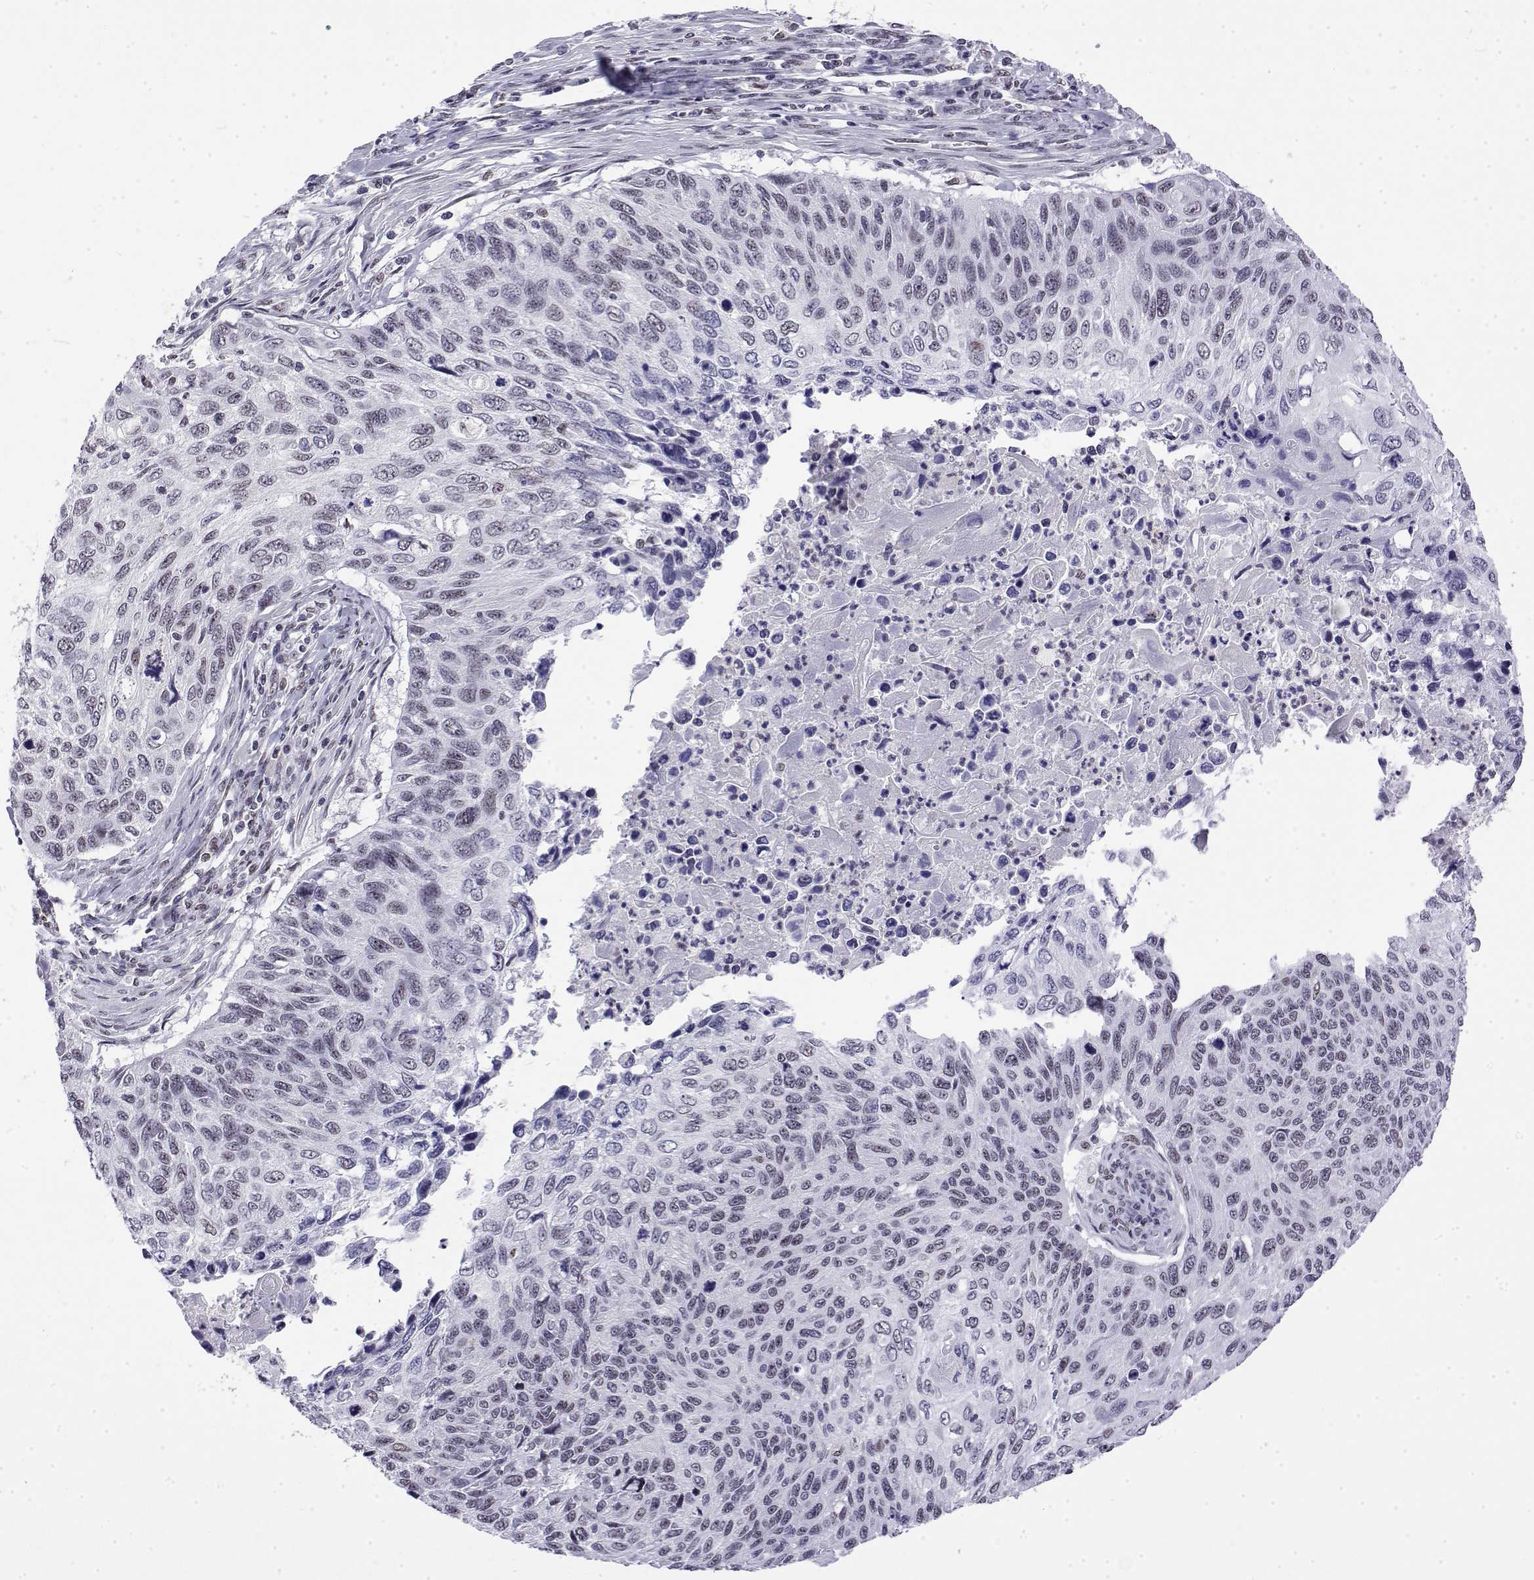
{"staining": {"intensity": "negative", "quantity": "none", "location": "none"}, "tissue": "cervical cancer", "cell_type": "Tumor cells", "image_type": "cancer", "snomed": [{"axis": "morphology", "description": "Squamous cell carcinoma, NOS"}, {"axis": "topography", "description": "Cervix"}], "caption": "Immunohistochemistry (IHC) image of neoplastic tissue: human cervical squamous cell carcinoma stained with DAB (3,3'-diaminobenzidine) reveals no significant protein expression in tumor cells.", "gene": "POLDIP3", "patient": {"sex": "female", "age": 70}}